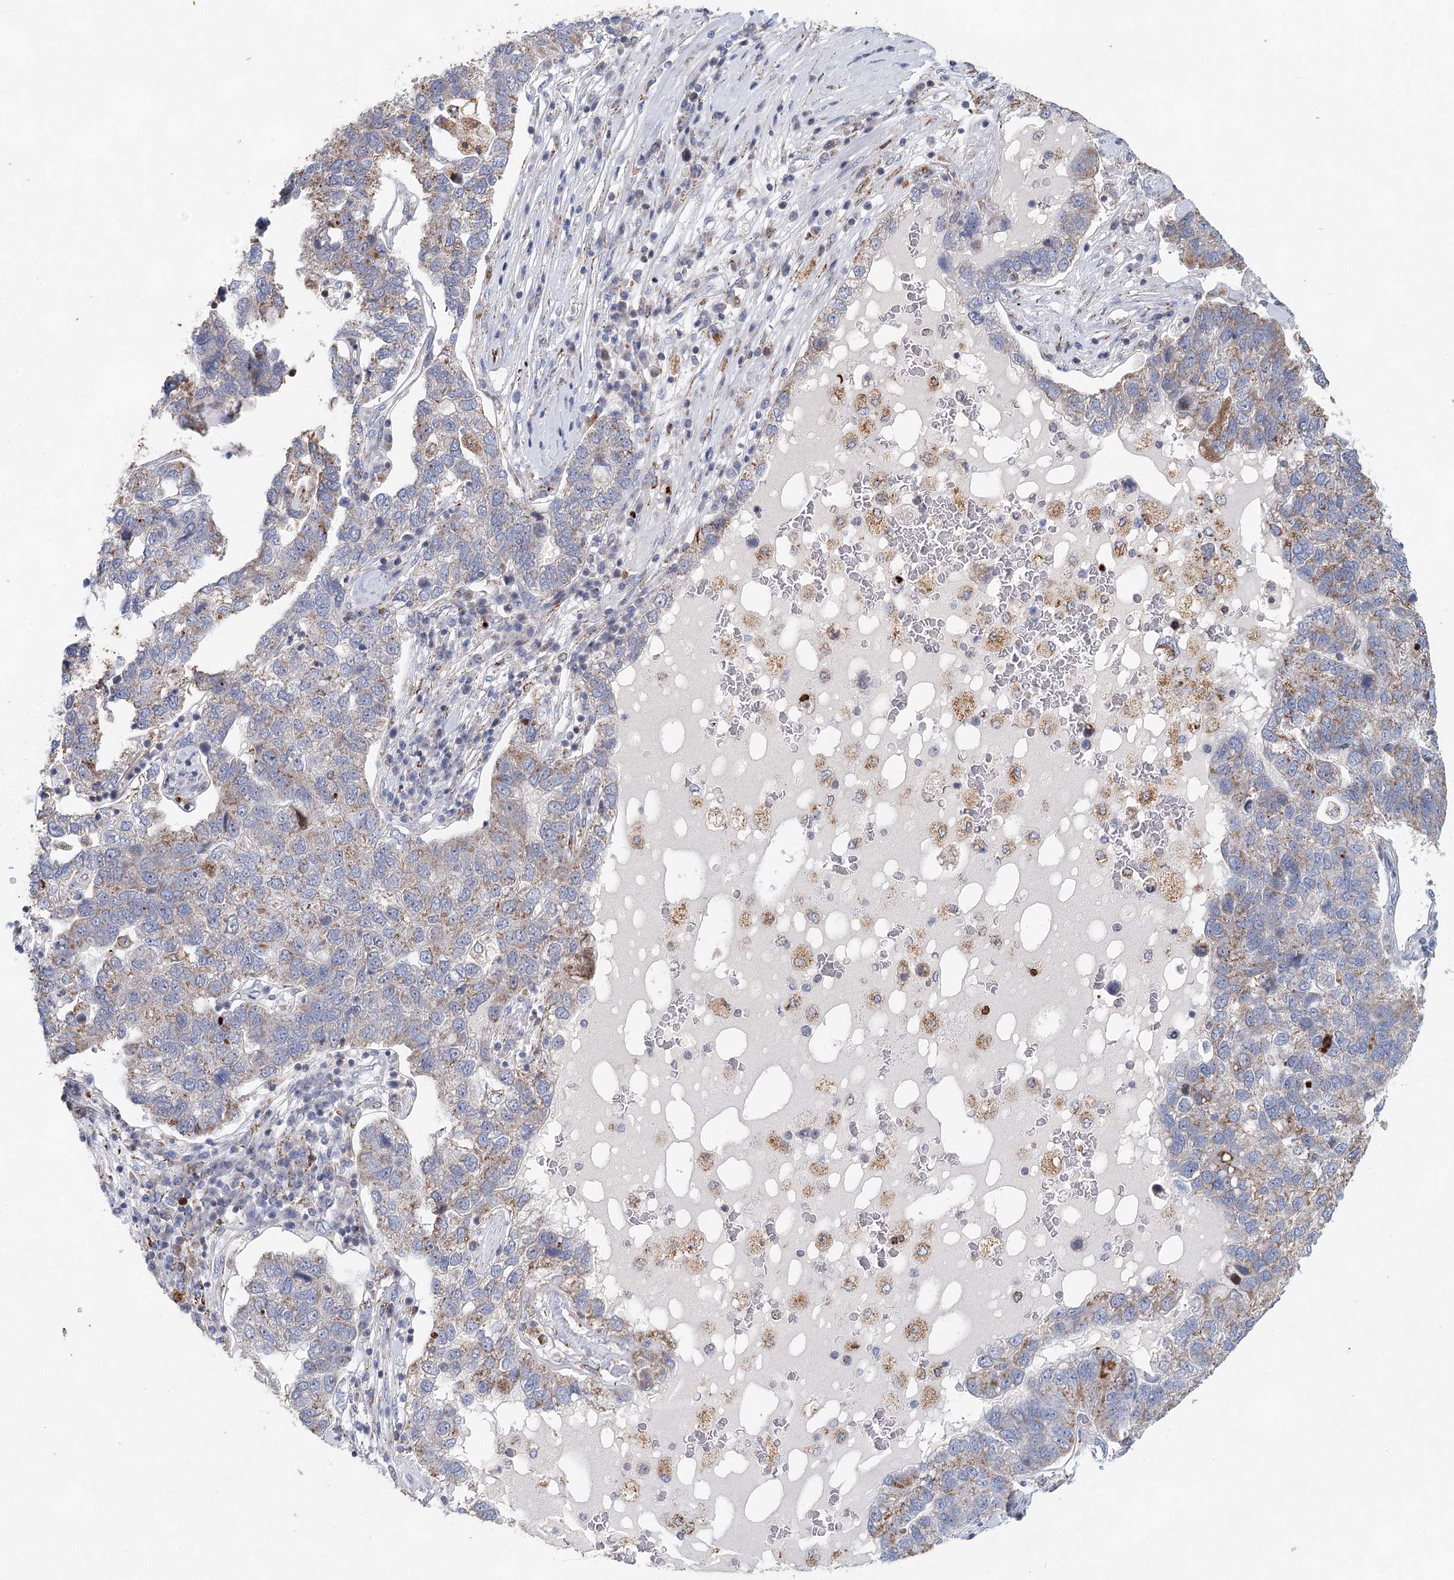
{"staining": {"intensity": "weak", "quantity": "25%-75%", "location": "cytoplasmic/membranous"}, "tissue": "pancreatic cancer", "cell_type": "Tumor cells", "image_type": "cancer", "snomed": [{"axis": "morphology", "description": "Adenocarcinoma, NOS"}, {"axis": "topography", "description": "Pancreas"}], "caption": "Protein positivity by immunohistochemistry exhibits weak cytoplasmic/membranous staining in approximately 25%-75% of tumor cells in pancreatic cancer.", "gene": "XPO6", "patient": {"sex": "female", "age": 61}}